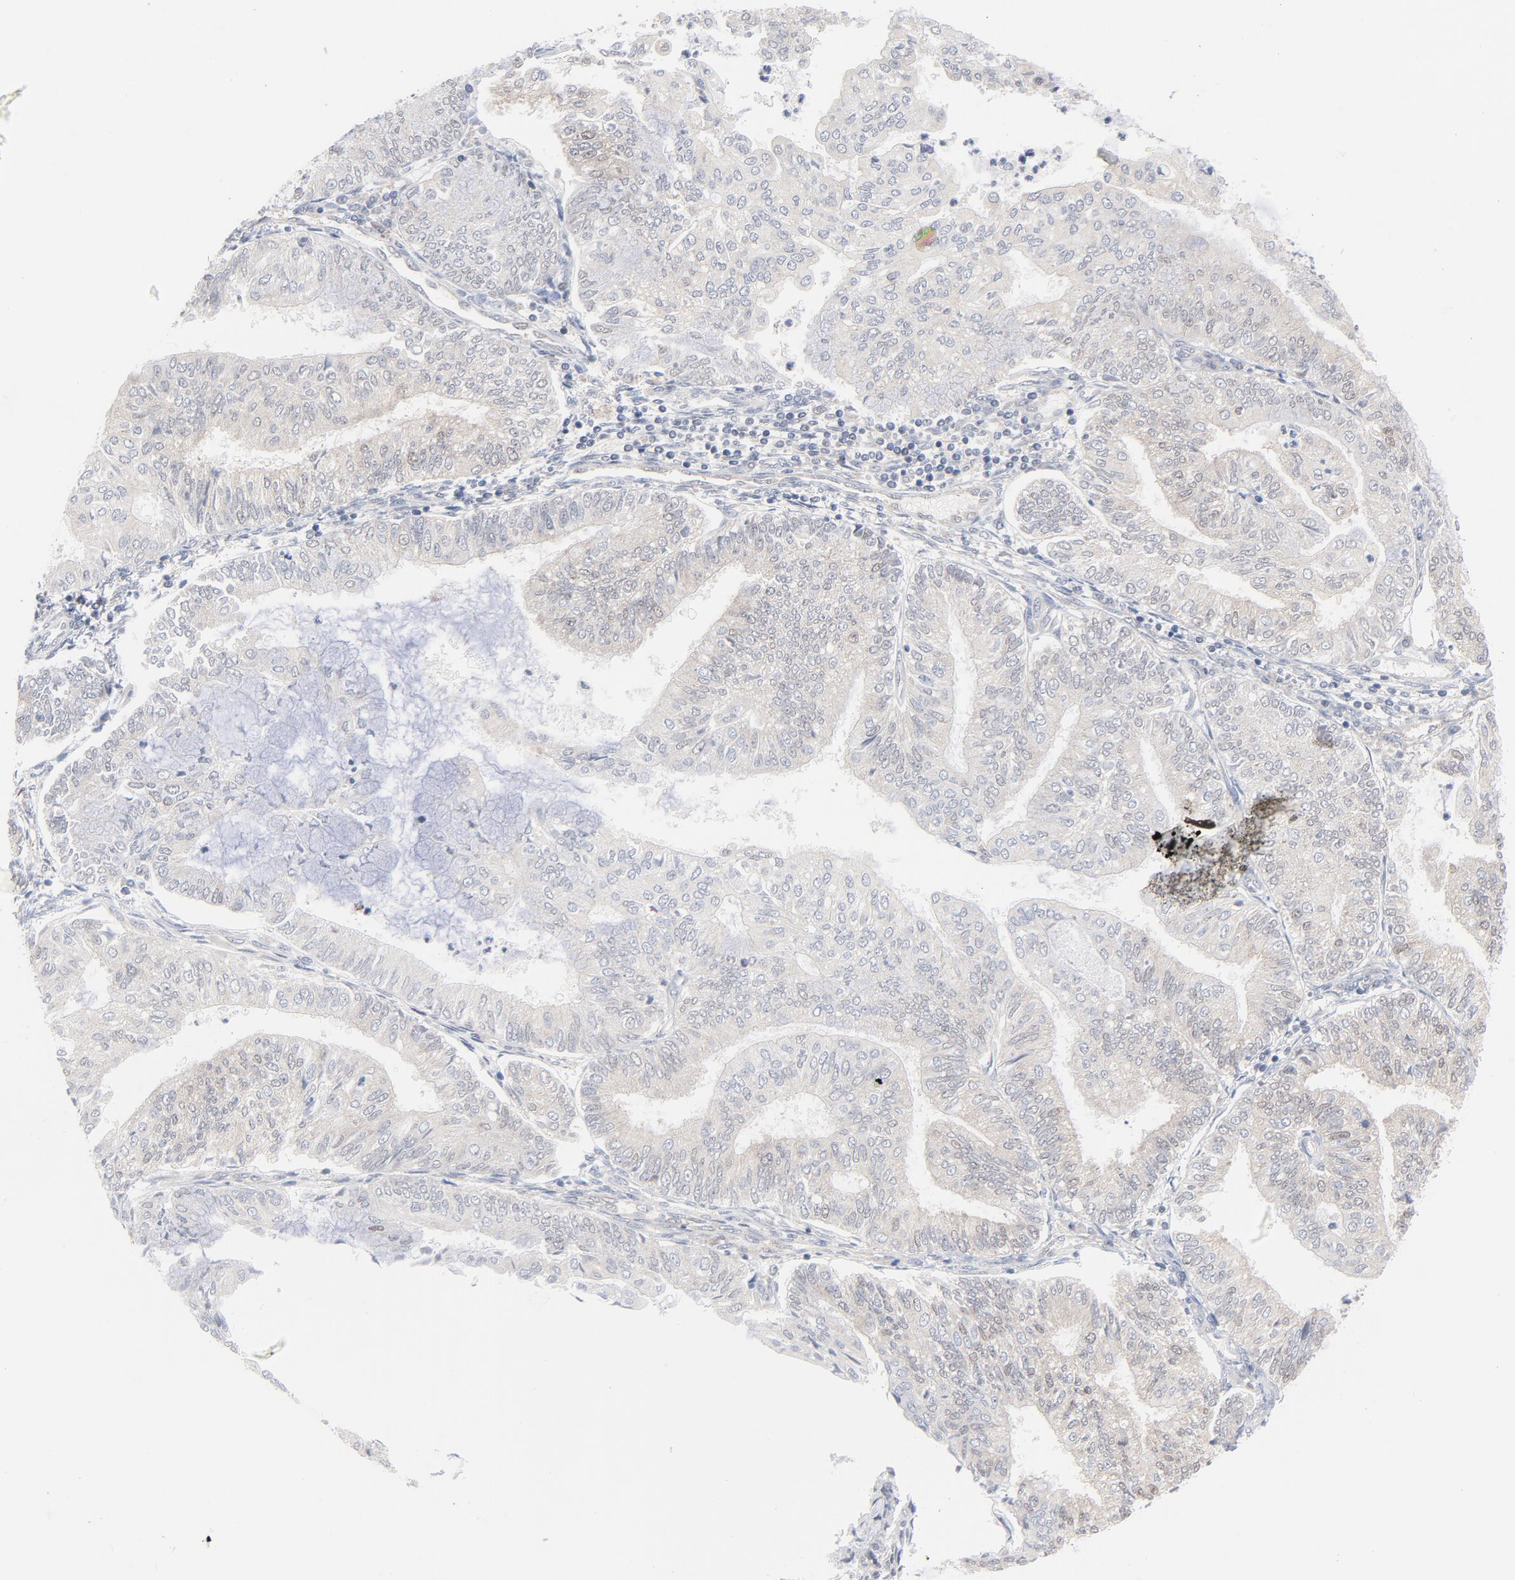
{"staining": {"intensity": "negative", "quantity": "none", "location": "none"}, "tissue": "endometrial cancer", "cell_type": "Tumor cells", "image_type": "cancer", "snomed": [{"axis": "morphology", "description": "Adenocarcinoma, NOS"}, {"axis": "topography", "description": "Endometrium"}], "caption": "IHC image of neoplastic tissue: human endometrial adenocarcinoma stained with DAB reveals no significant protein positivity in tumor cells.", "gene": "UBL4A", "patient": {"sex": "female", "age": 59}}